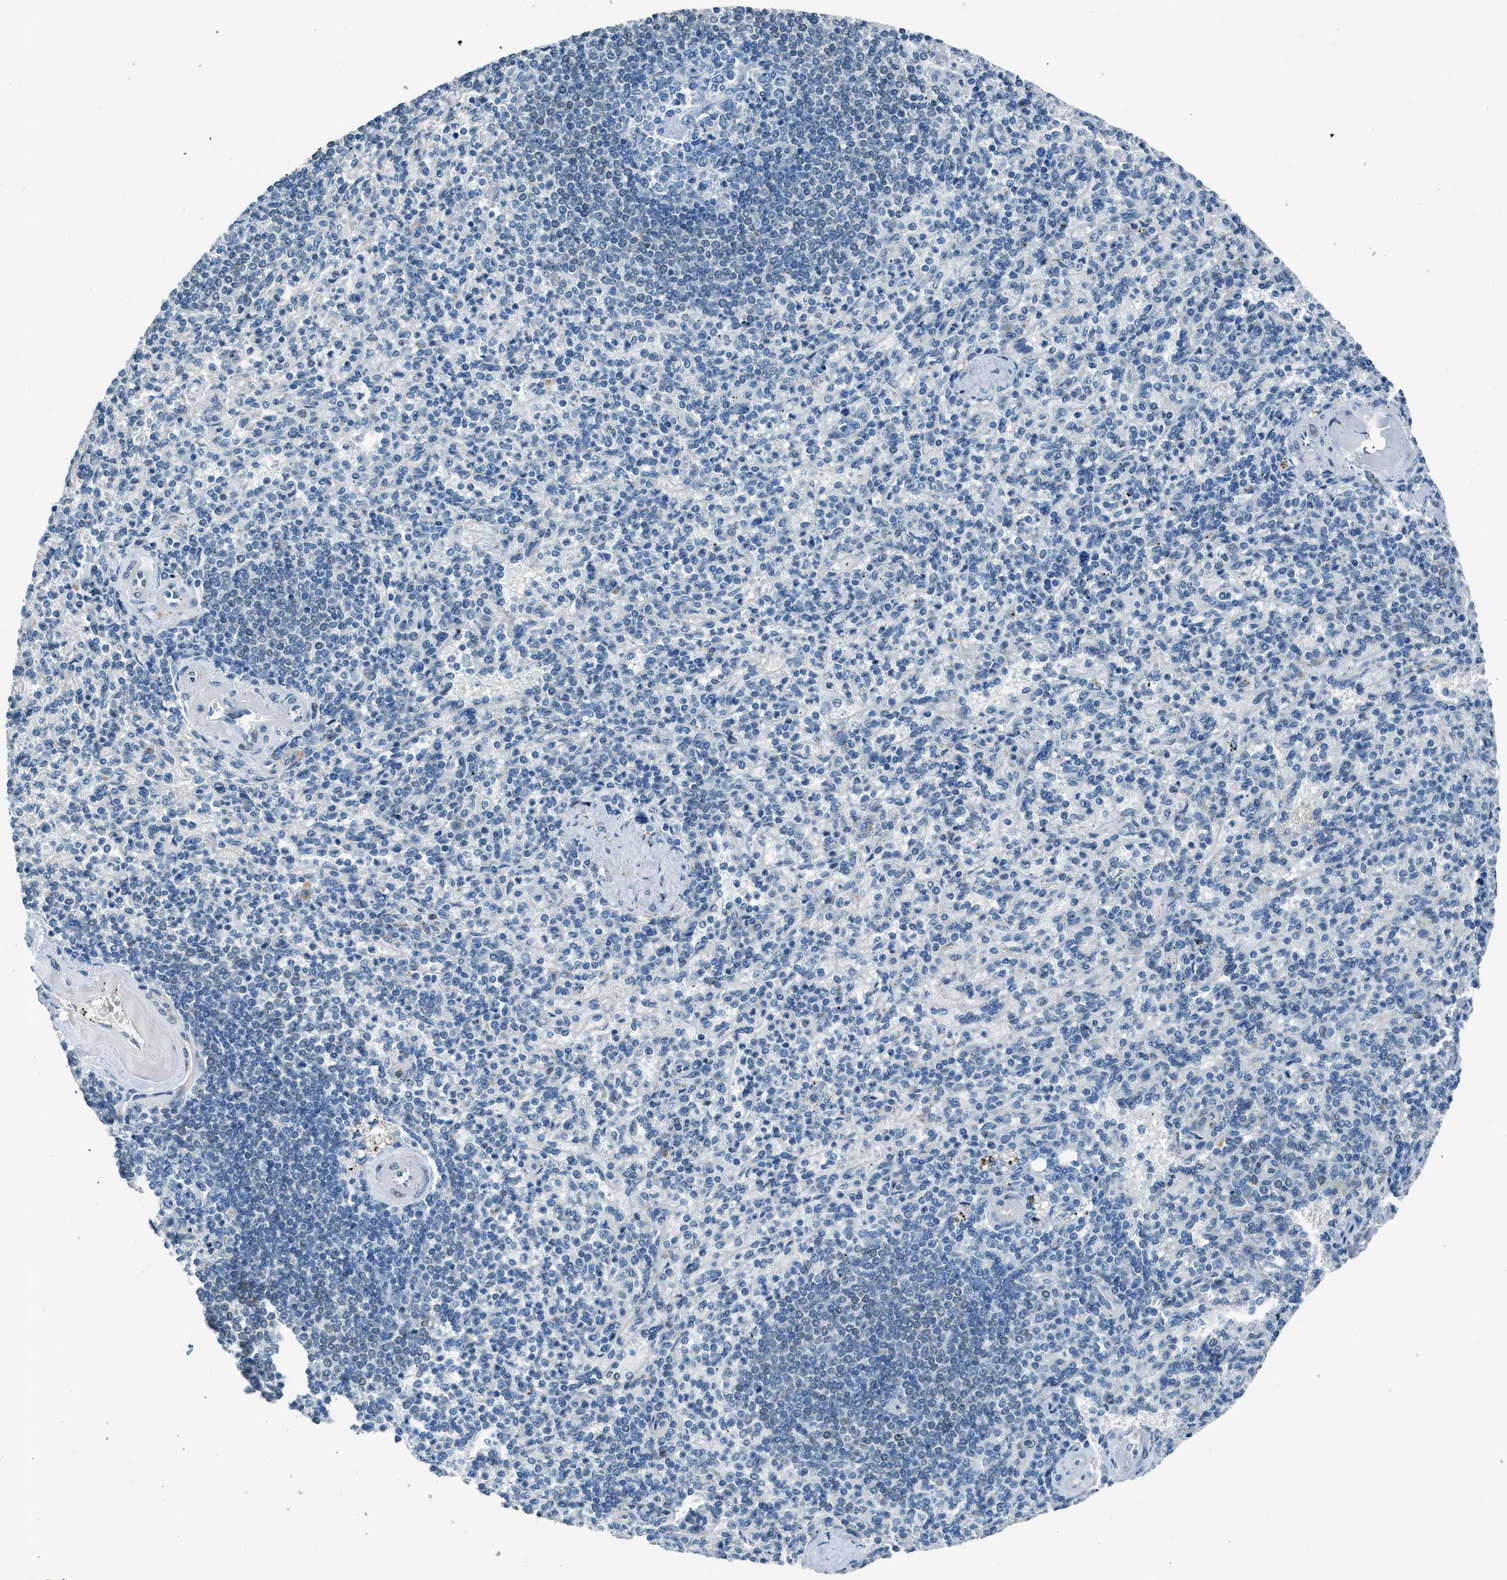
{"staining": {"intensity": "moderate", "quantity": "<25%", "location": "cytoplasmic/membranous"}, "tissue": "spleen", "cell_type": "Cells in red pulp", "image_type": "normal", "snomed": [{"axis": "morphology", "description": "Normal tissue, NOS"}, {"axis": "topography", "description": "Spleen"}], "caption": "Benign spleen was stained to show a protein in brown. There is low levels of moderate cytoplasmic/membranous positivity in about <25% of cells in red pulp.", "gene": "RNF41", "patient": {"sex": "female", "age": 74}}